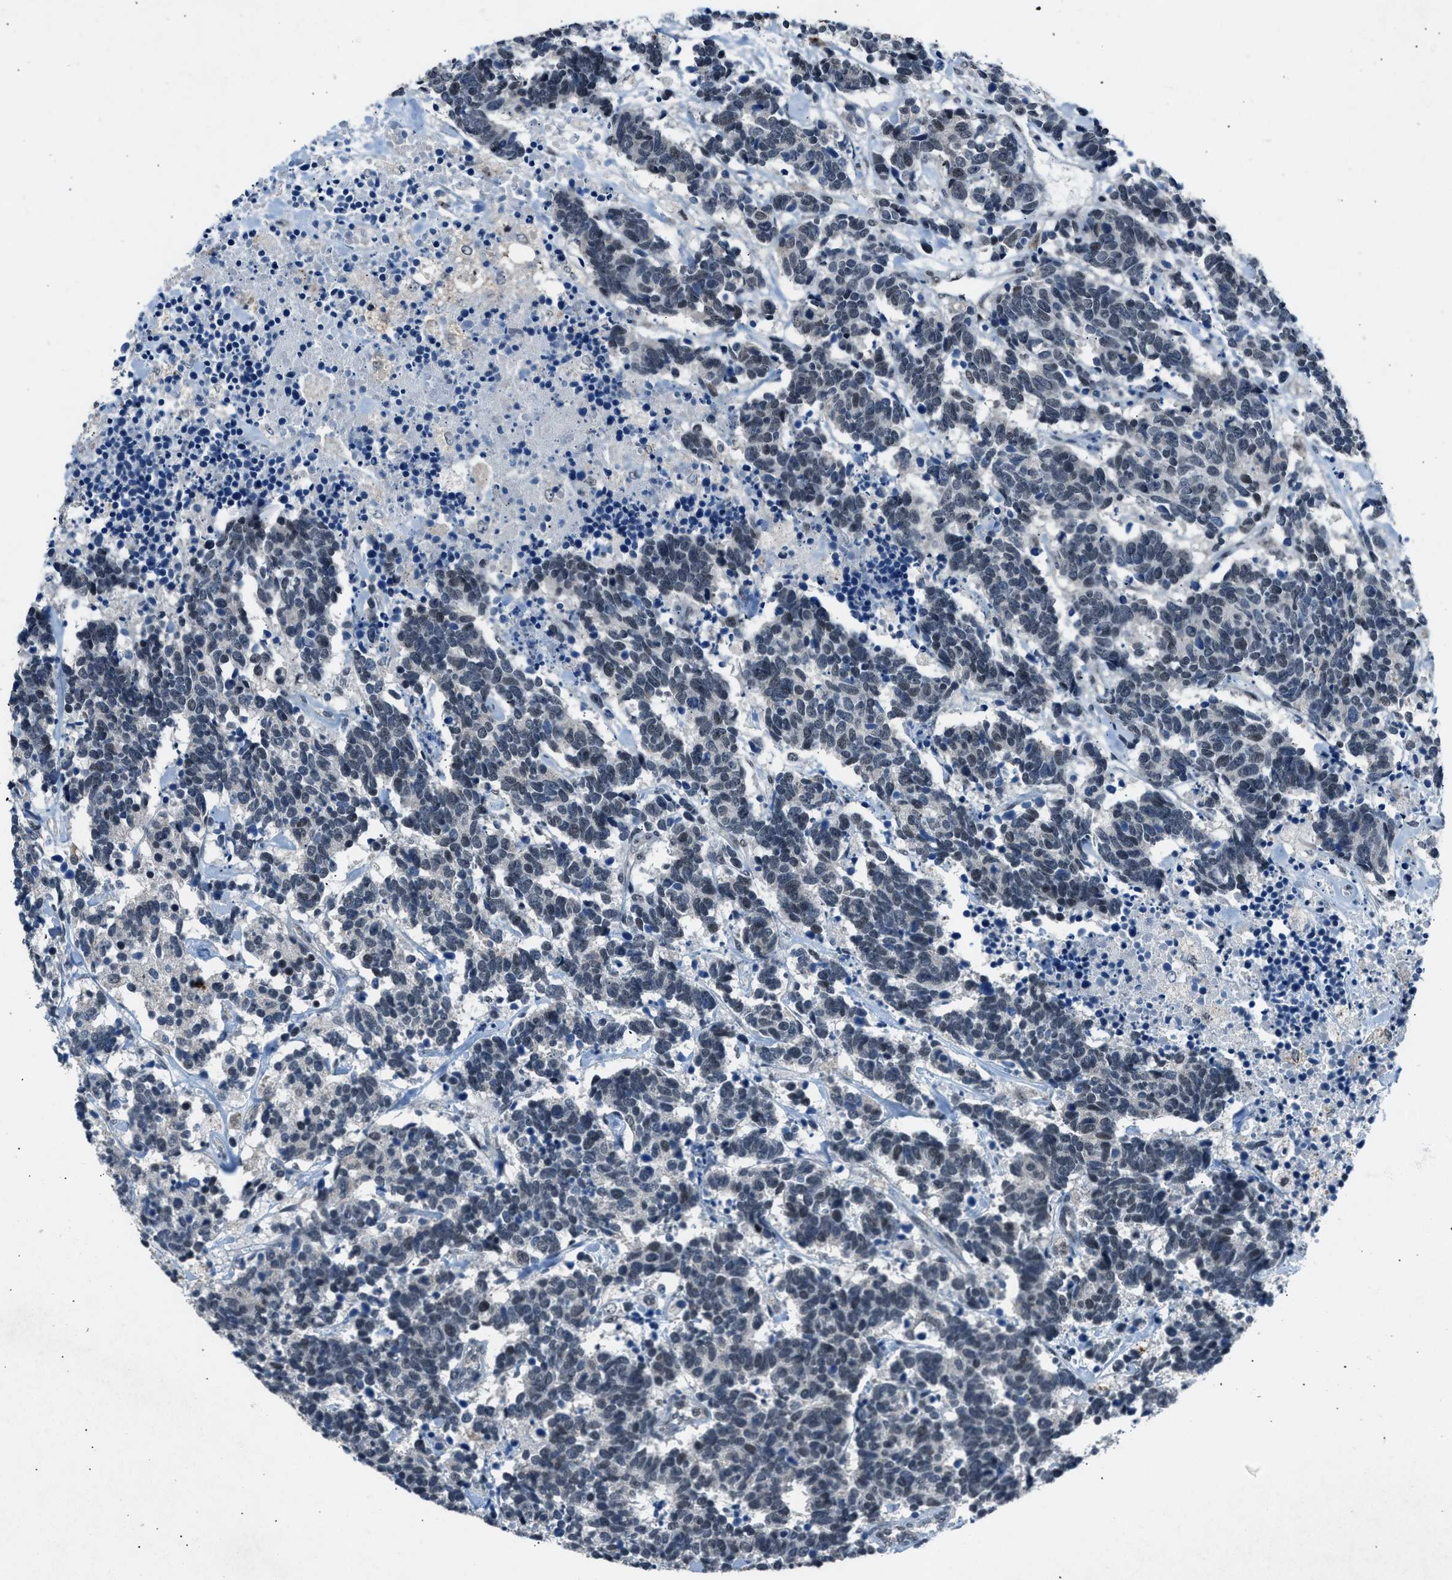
{"staining": {"intensity": "negative", "quantity": "none", "location": "none"}, "tissue": "carcinoid", "cell_type": "Tumor cells", "image_type": "cancer", "snomed": [{"axis": "morphology", "description": "Carcinoma, NOS"}, {"axis": "morphology", "description": "Carcinoid, malignant, NOS"}, {"axis": "topography", "description": "Urinary bladder"}], "caption": "Micrograph shows no protein staining in tumor cells of carcinoid tissue.", "gene": "ADCY1", "patient": {"sex": "male", "age": 57}}